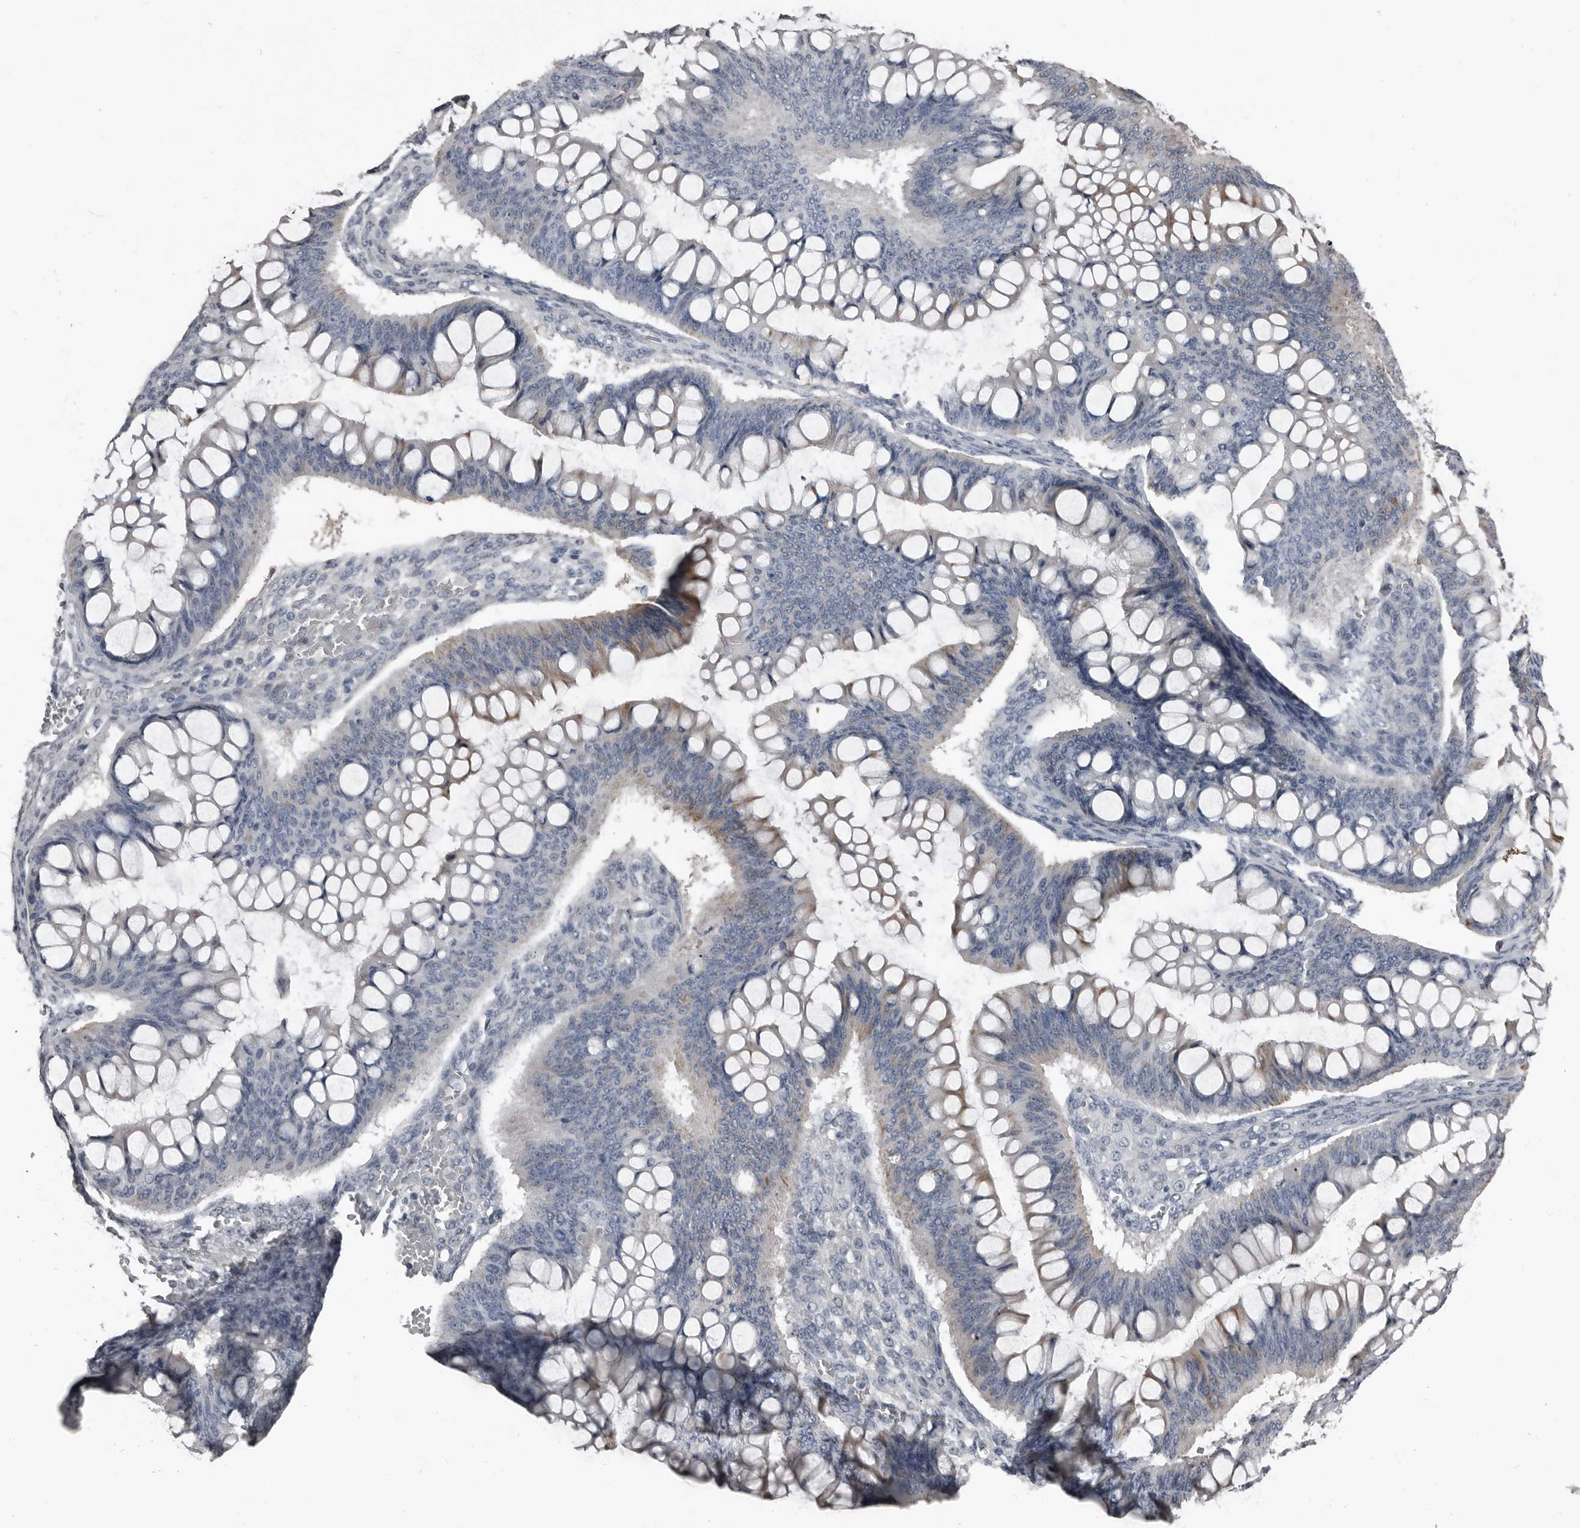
{"staining": {"intensity": "weak", "quantity": "25%-75%", "location": "cytoplasmic/membranous"}, "tissue": "ovarian cancer", "cell_type": "Tumor cells", "image_type": "cancer", "snomed": [{"axis": "morphology", "description": "Cystadenocarcinoma, mucinous, NOS"}, {"axis": "topography", "description": "Ovary"}], "caption": "Protein analysis of mucinous cystadenocarcinoma (ovarian) tissue demonstrates weak cytoplasmic/membranous expression in about 25%-75% of tumor cells.", "gene": "GREB1", "patient": {"sex": "female", "age": 73}}